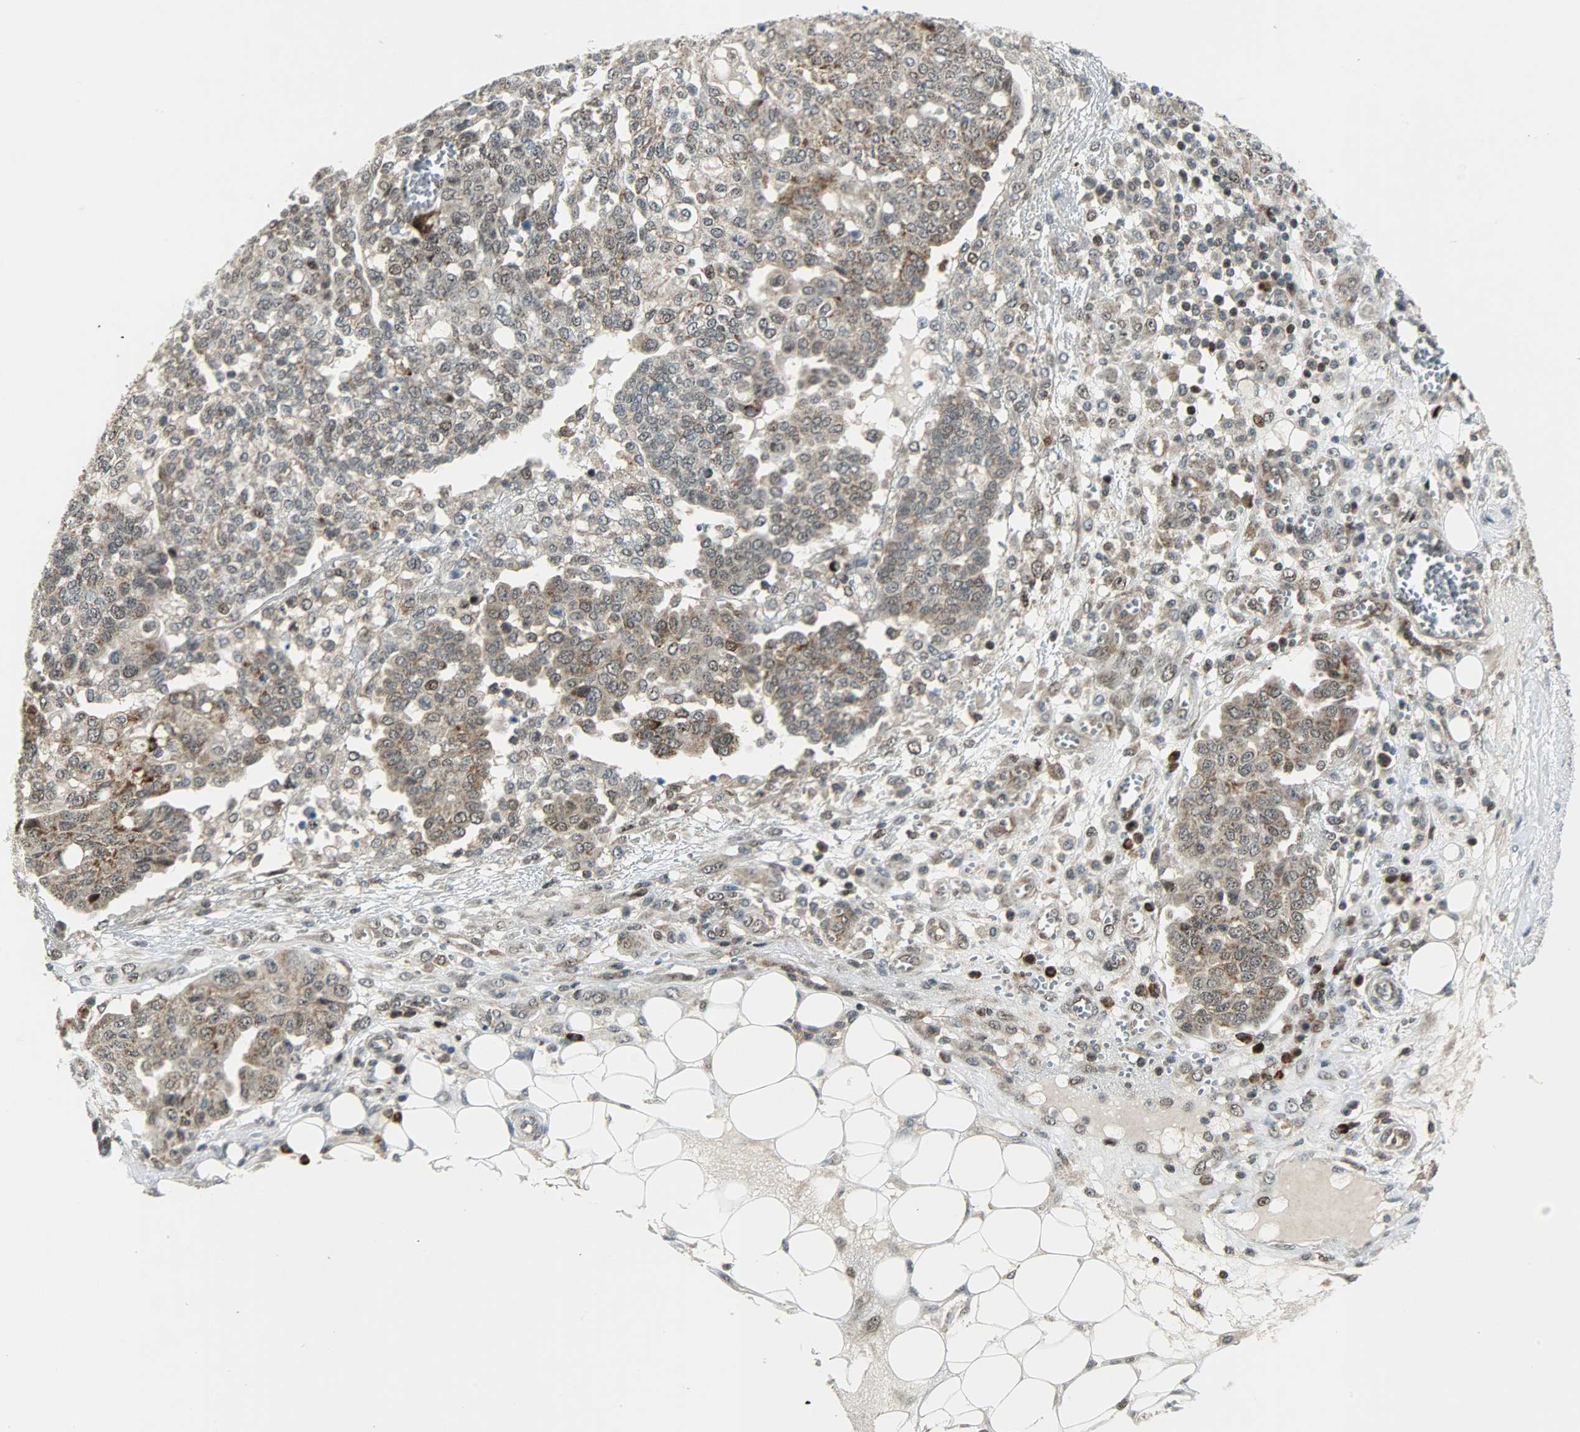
{"staining": {"intensity": "moderate", "quantity": ">75%", "location": "cytoplasmic/membranous,nuclear"}, "tissue": "ovarian cancer", "cell_type": "Tumor cells", "image_type": "cancer", "snomed": [{"axis": "morphology", "description": "Cystadenocarcinoma, serous, NOS"}, {"axis": "topography", "description": "Soft tissue"}, {"axis": "topography", "description": "Ovary"}], "caption": "Protein staining exhibits moderate cytoplasmic/membranous and nuclear expression in approximately >75% of tumor cells in ovarian serous cystadenocarcinoma.", "gene": "IL15", "patient": {"sex": "female", "age": 57}}